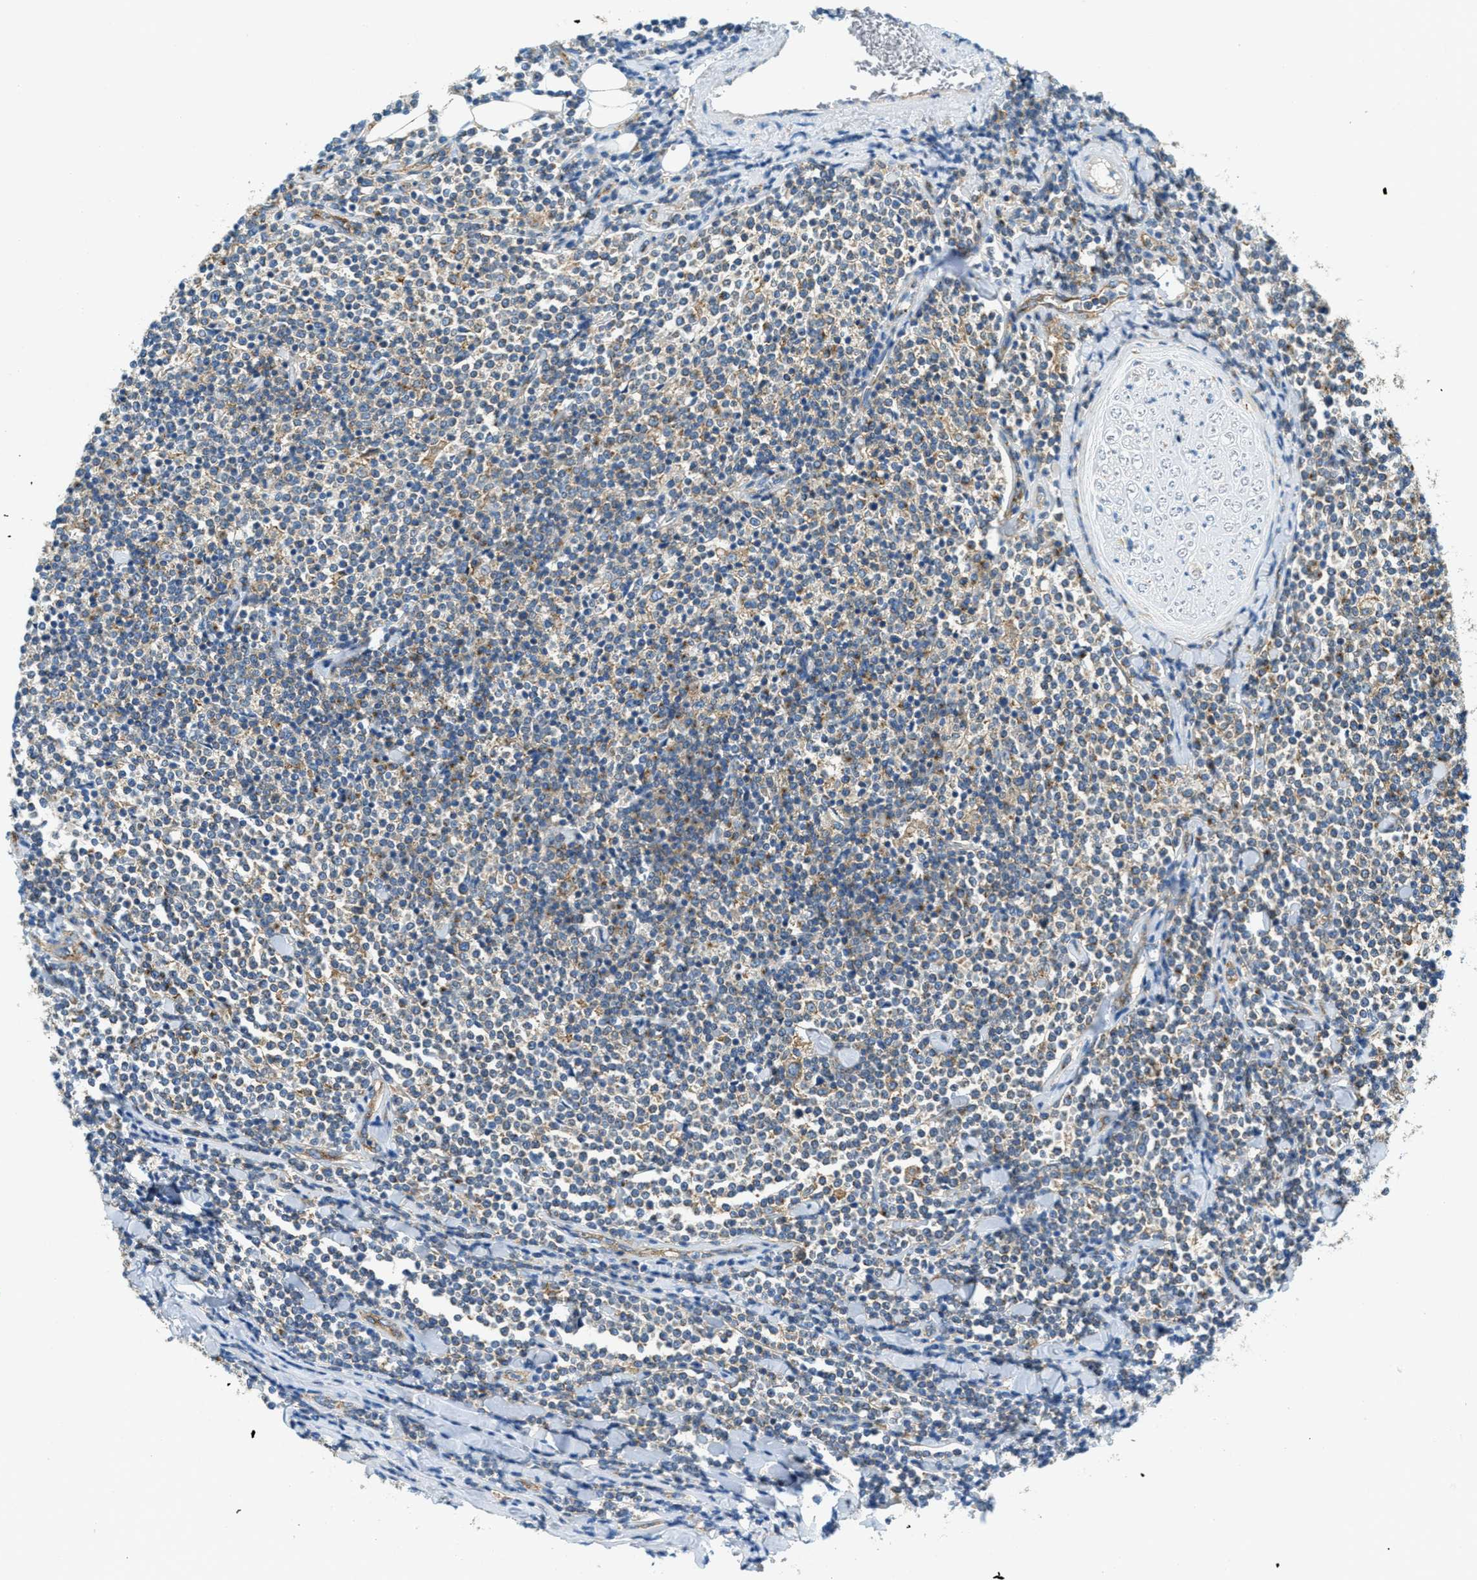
{"staining": {"intensity": "moderate", "quantity": "25%-75%", "location": "cytoplasmic/membranous"}, "tissue": "lymphoma", "cell_type": "Tumor cells", "image_type": "cancer", "snomed": [{"axis": "morphology", "description": "Malignant lymphoma, non-Hodgkin's type, Low grade"}, {"axis": "topography", "description": "Soft tissue"}], "caption": "Immunohistochemical staining of human lymphoma shows medium levels of moderate cytoplasmic/membranous protein expression in about 25%-75% of tumor cells. (DAB (3,3'-diaminobenzidine) = brown stain, brightfield microscopy at high magnification).", "gene": "AP2B1", "patient": {"sex": "male", "age": 92}}